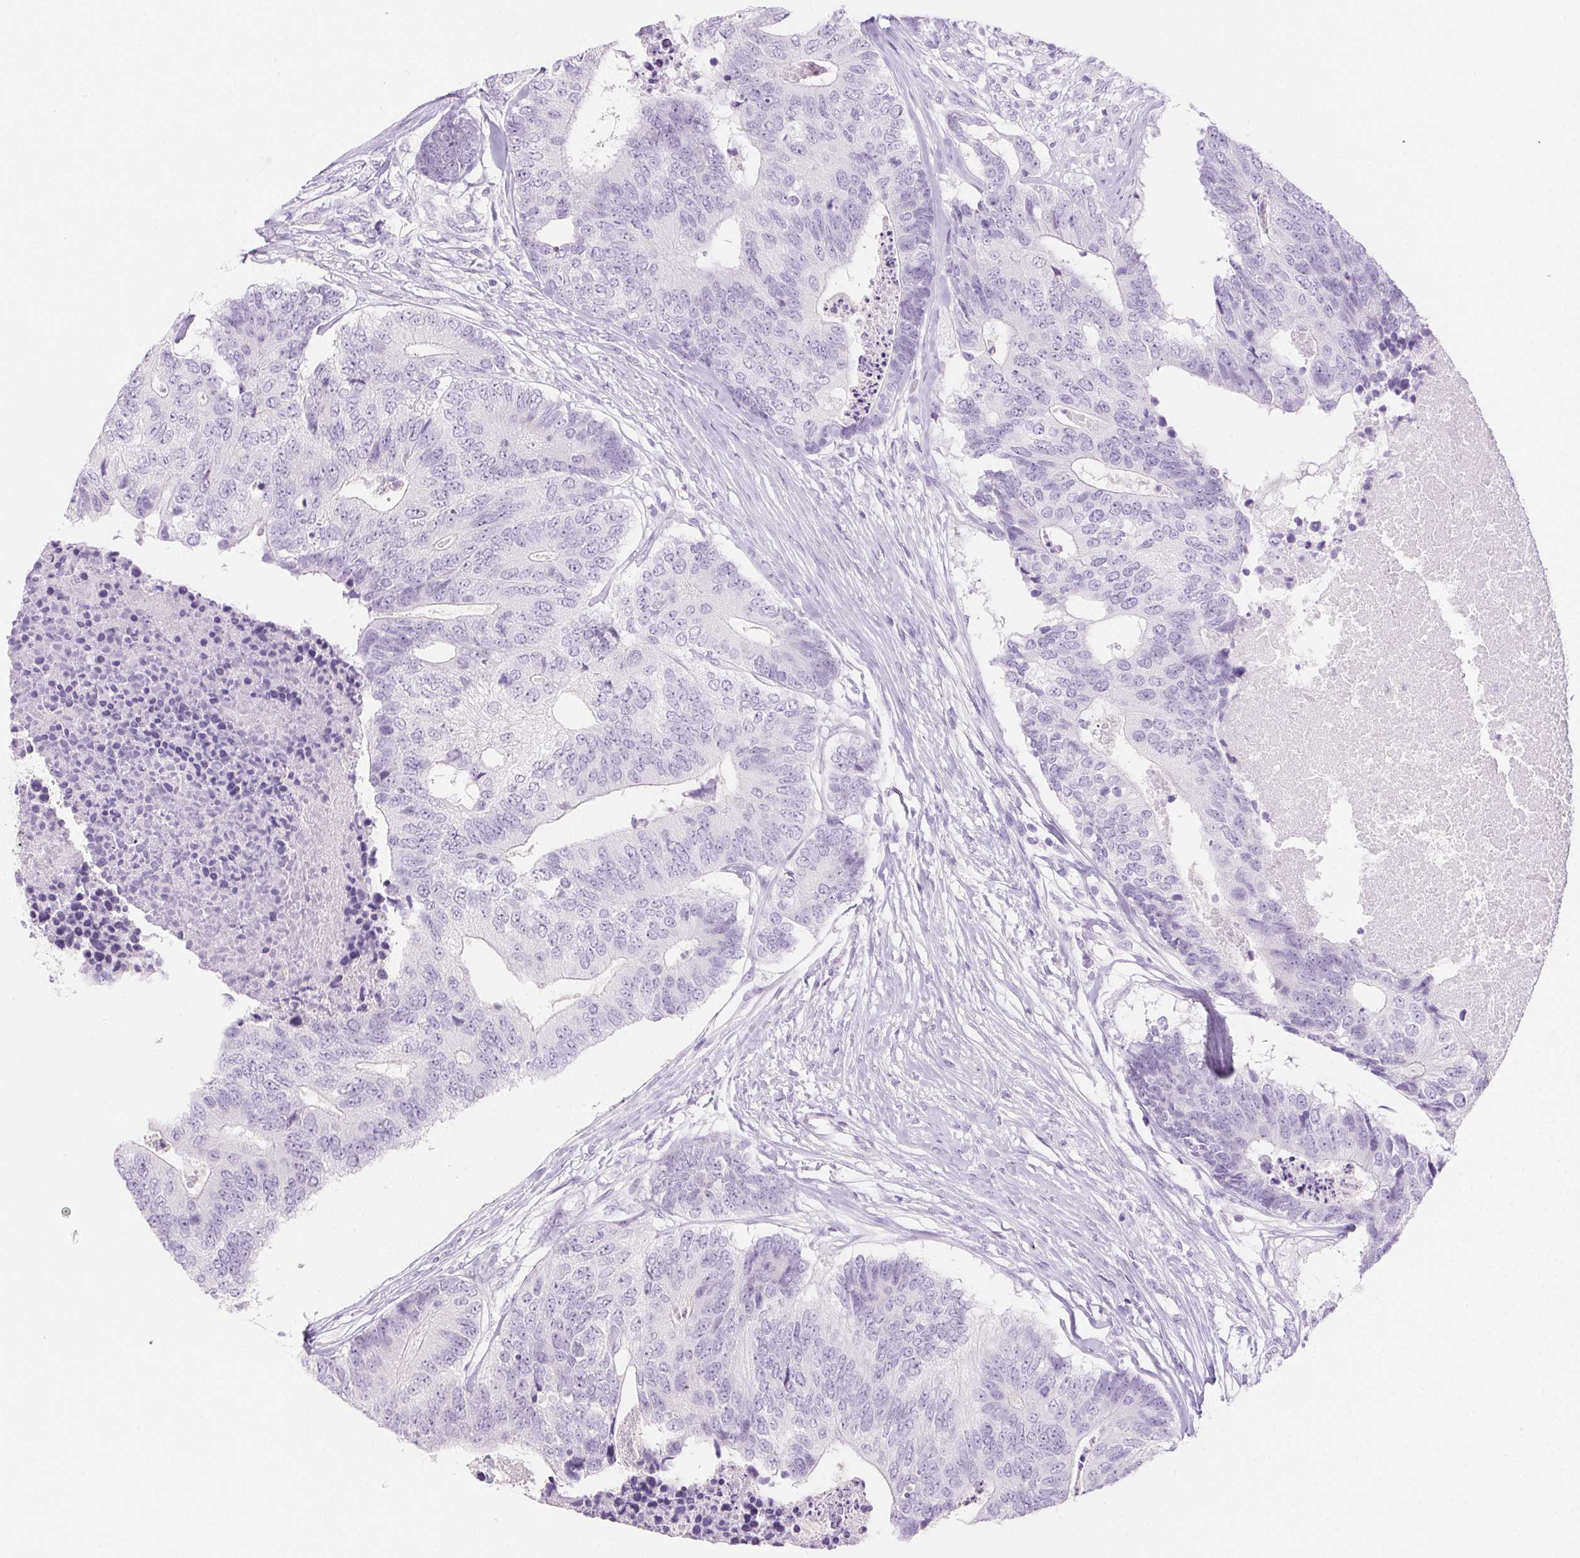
{"staining": {"intensity": "negative", "quantity": "none", "location": "none"}, "tissue": "colorectal cancer", "cell_type": "Tumor cells", "image_type": "cancer", "snomed": [{"axis": "morphology", "description": "Adenocarcinoma, NOS"}, {"axis": "topography", "description": "Colon"}], "caption": "Colorectal adenocarcinoma stained for a protein using immunohistochemistry reveals no expression tumor cells.", "gene": "PI3", "patient": {"sex": "female", "age": 67}}